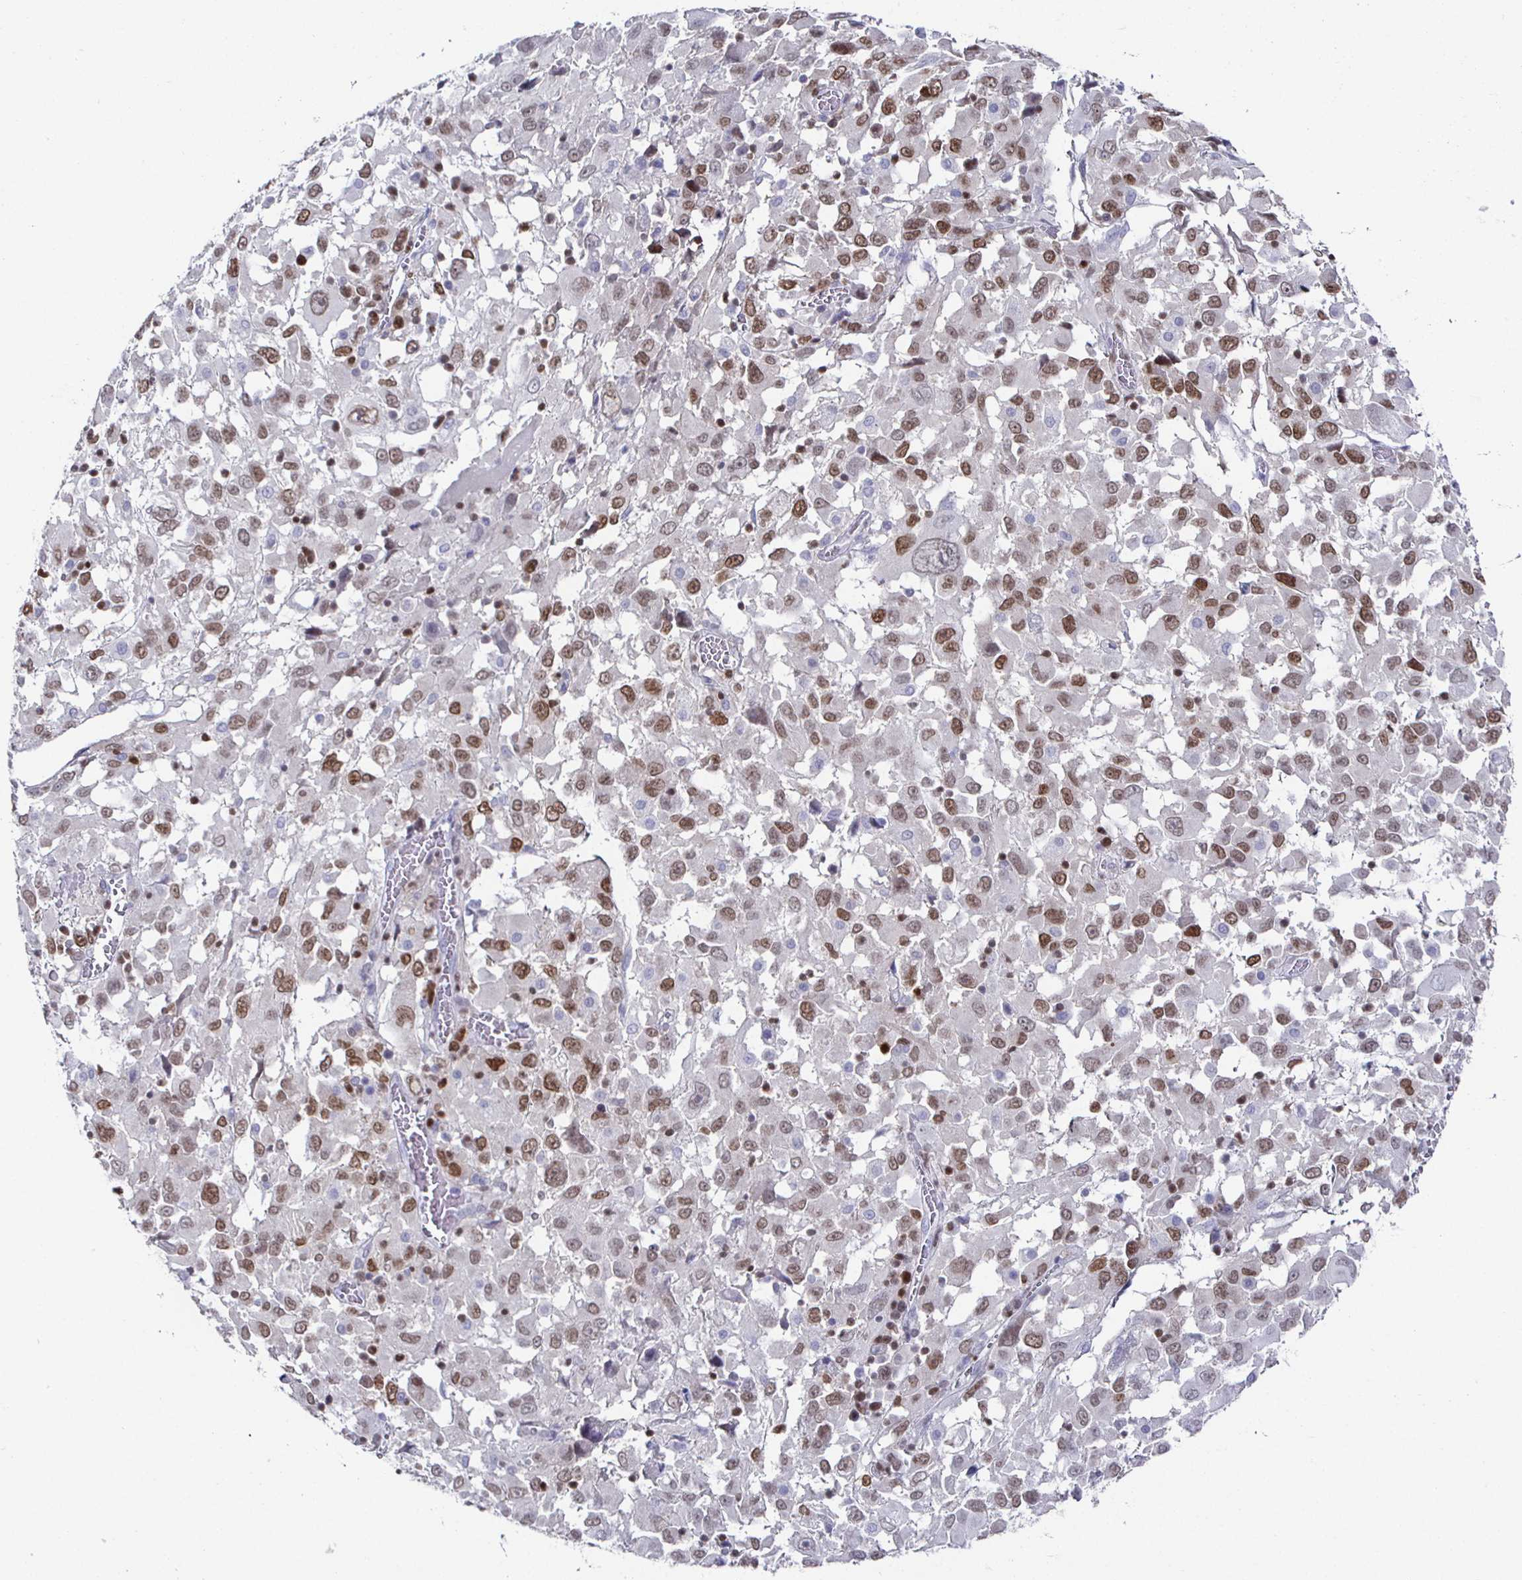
{"staining": {"intensity": "moderate", "quantity": ">75%", "location": "nuclear"}, "tissue": "melanoma", "cell_type": "Tumor cells", "image_type": "cancer", "snomed": [{"axis": "morphology", "description": "Malignant melanoma, Metastatic site"}, {"axis": "topography", "description": "Soft tissue"}], "caption": "Immunohistochemical staining of human malignant melanoma (metastatic site) shows medium levels of moderate nuclear expression in about >75% of tumor cells.", "gene": "RUNX2", "patient": {"sex": "male", "age": 50}}